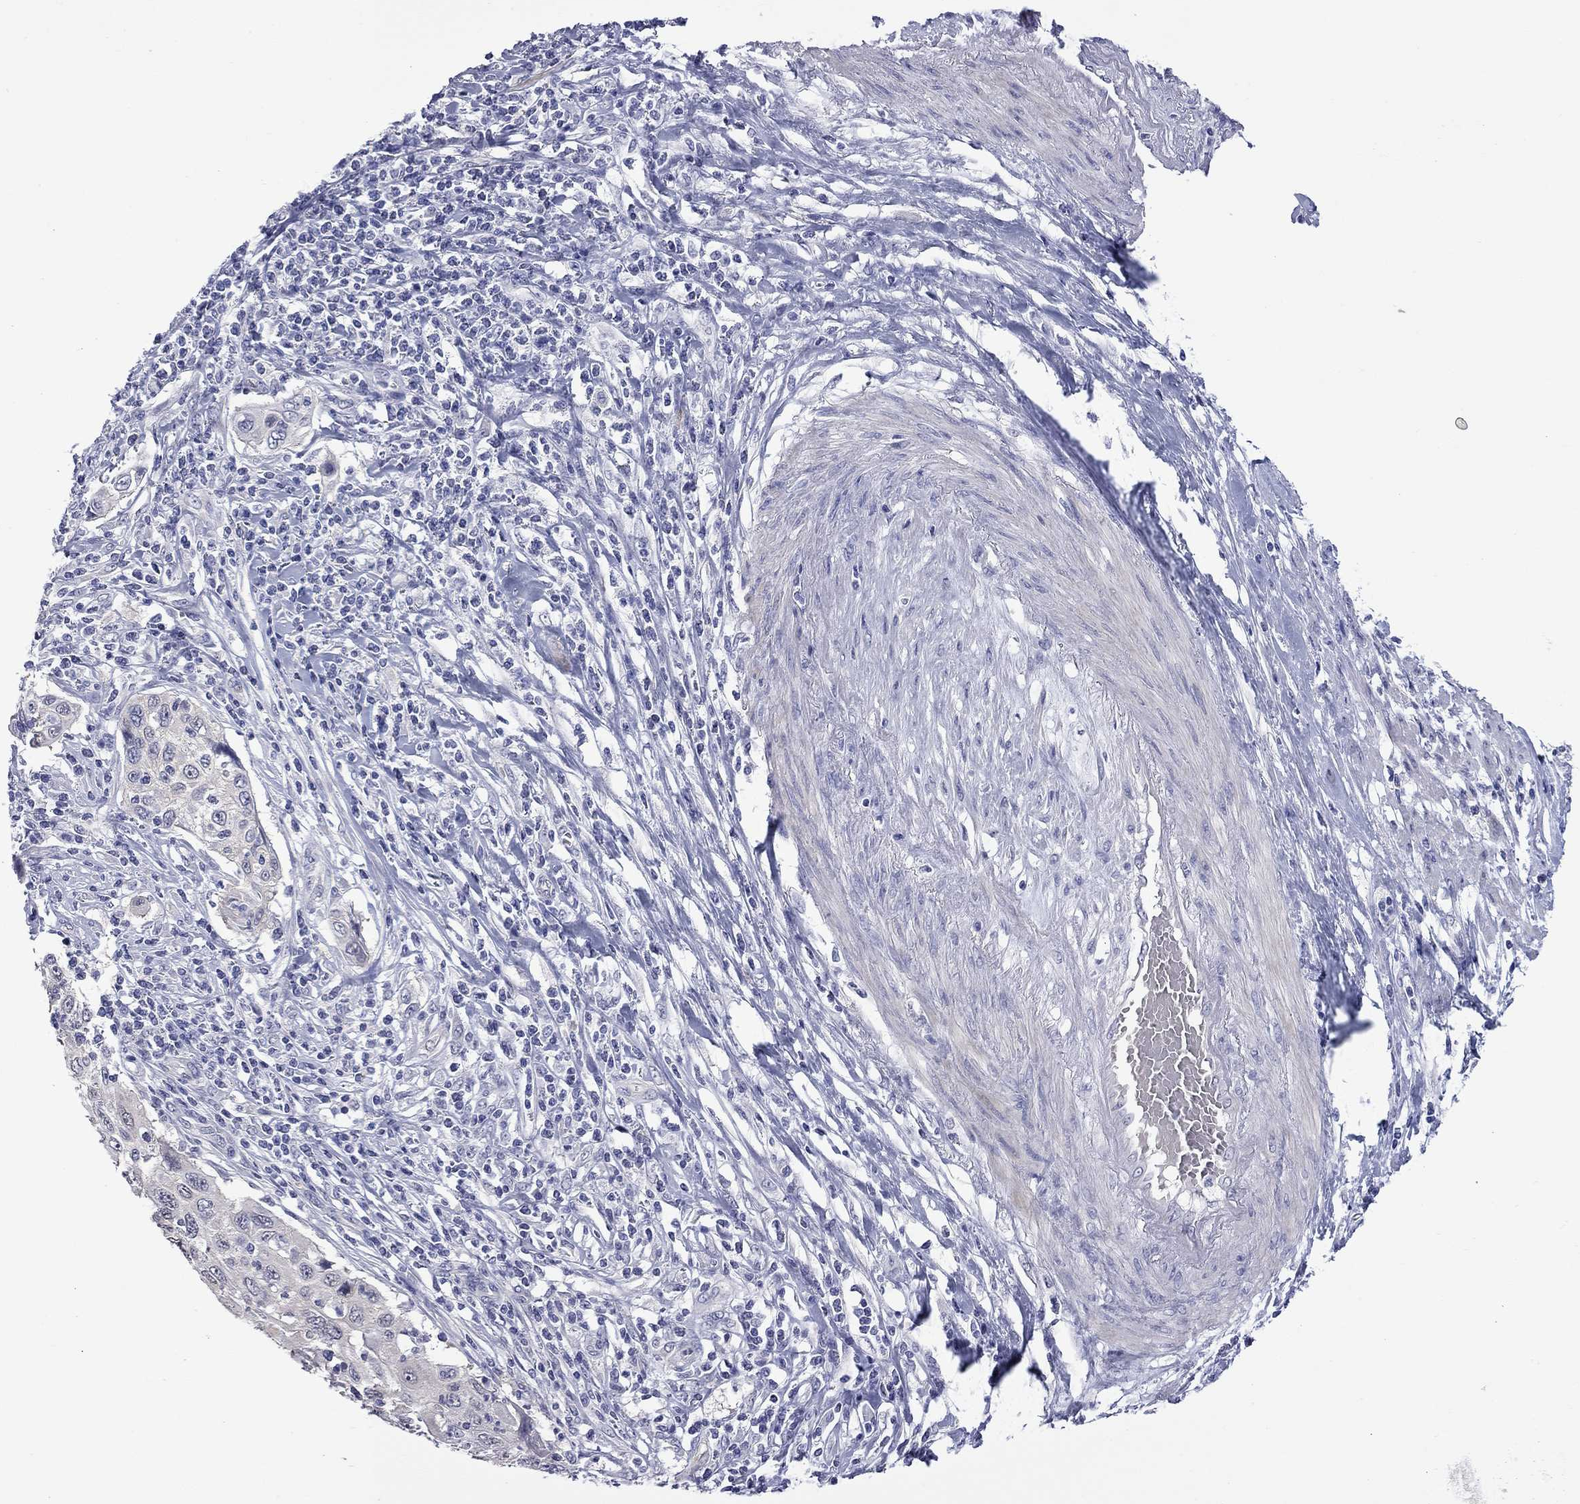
{"staining": {"intensity": "negative", "quantity": "none", "location": "none"}, "tissue": "cervical cancer", "cell_type": "Tumor cells", "image_type": "cancer", "snomed": [{"axis": "morphology", "description": "Squamous cell carcinoma, NOS"}, {"axis": "topography", "description": "Cervix"}], "caption": "Immunohistochemistry (IHC) of cervical squamous cell carcinoma displays no positivity in tumor cells.", "gene": "CTNNBIP1", "patient": {"sex": "female", "age": 70}}